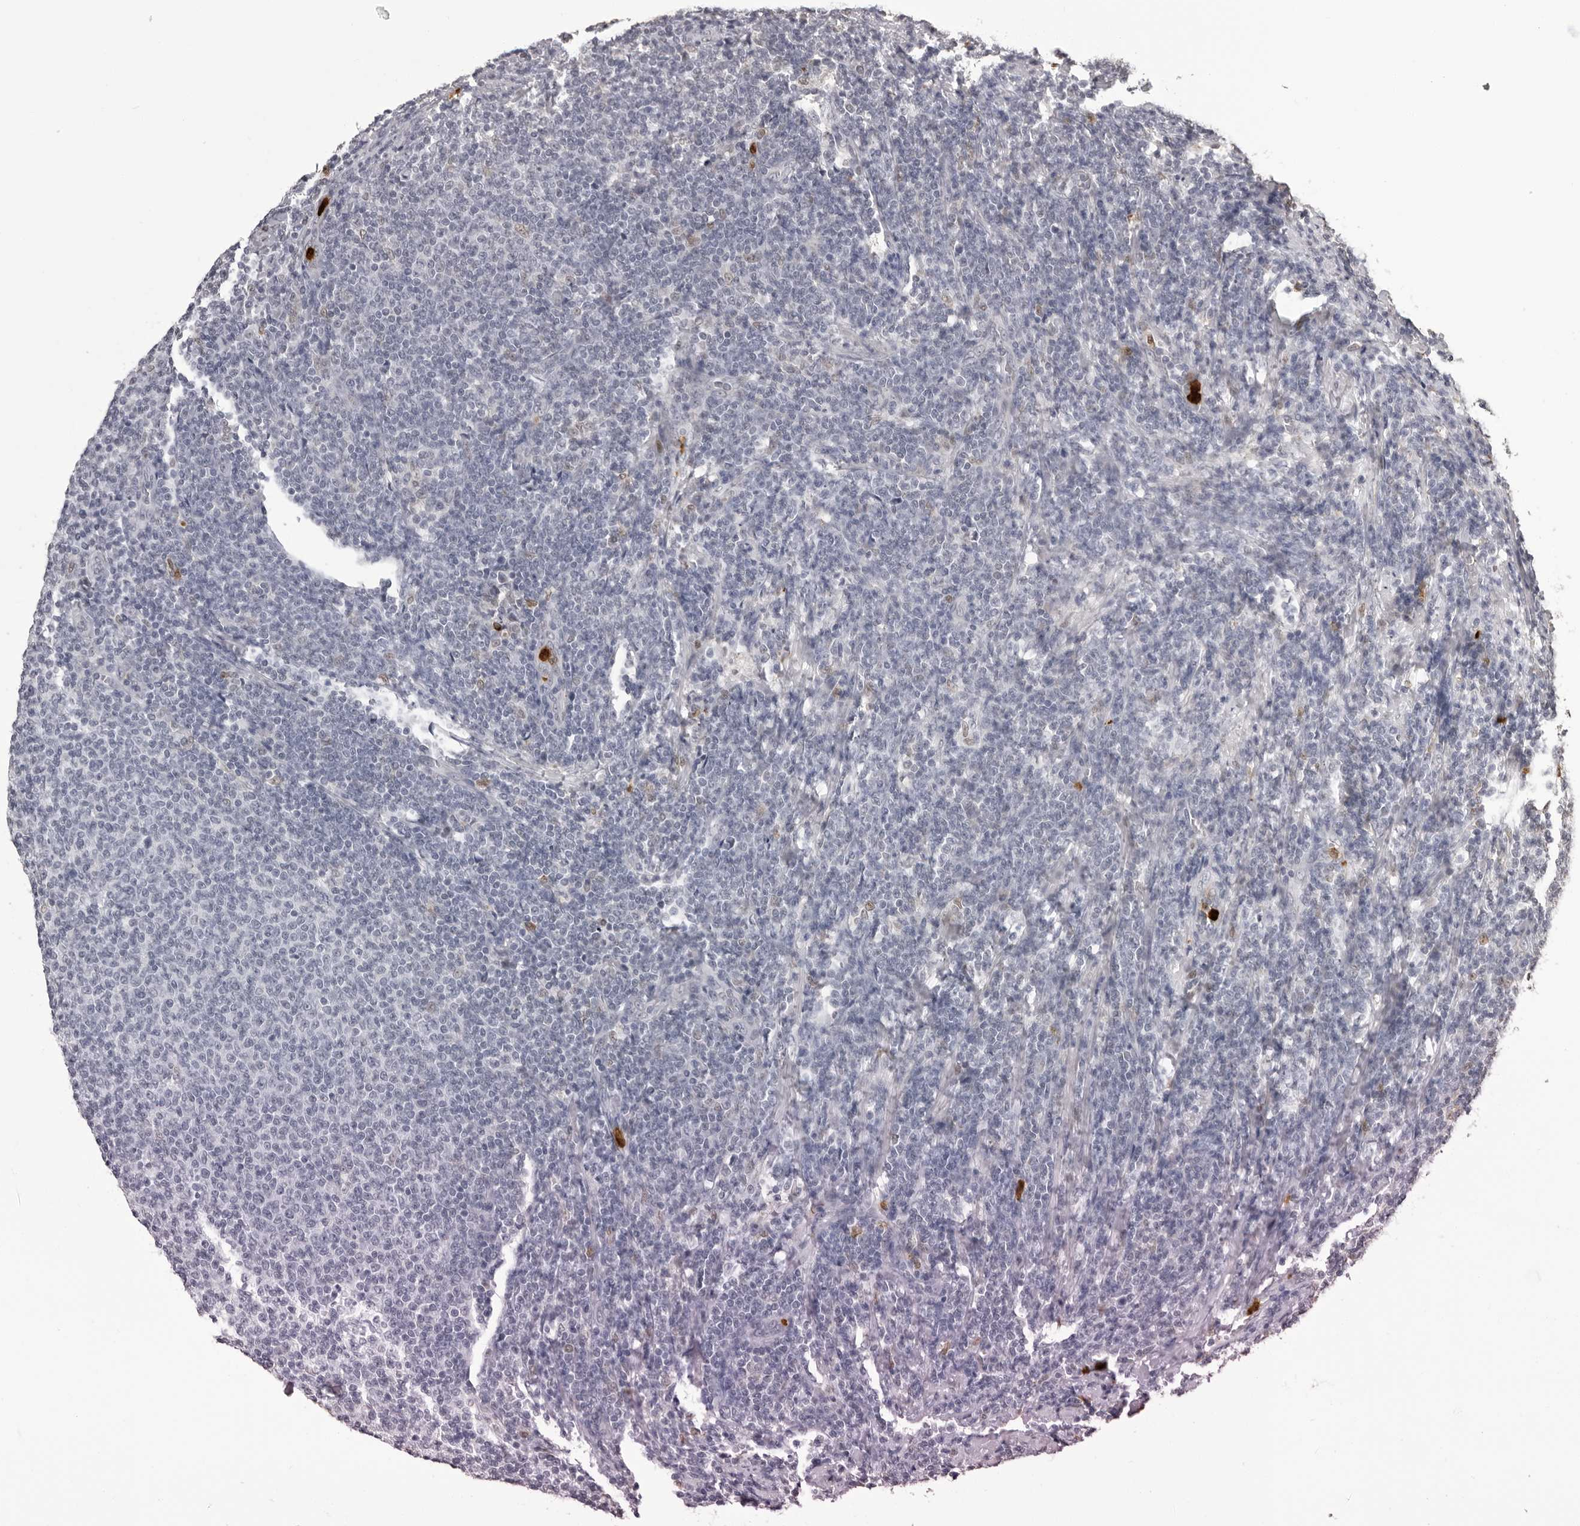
{"staining": {"intensity": "negative", "quantity": "none", "location": "none"}, "tissue": "lymphoma", "cell_type": "Tumor cells", "image_type": "cancer", "snomed": [{"axis": "morphology", "description": "Malignant lymphoma, non-Hodgkin's type, Low grade"}, {"axis": "topography", "description": "Lymph node"}], "caption": "Lymphoma was stained to show a protein in brown. There is no significant positivity in tumor cells. (Stains: DAB (3,3'-diaminobenzidine) IHC with hematoxylin counter stain, Microscopy: brightfield microscopy at high magnification).", "gene": "IL31", "patient": {"sex": "male", "age": 66}}